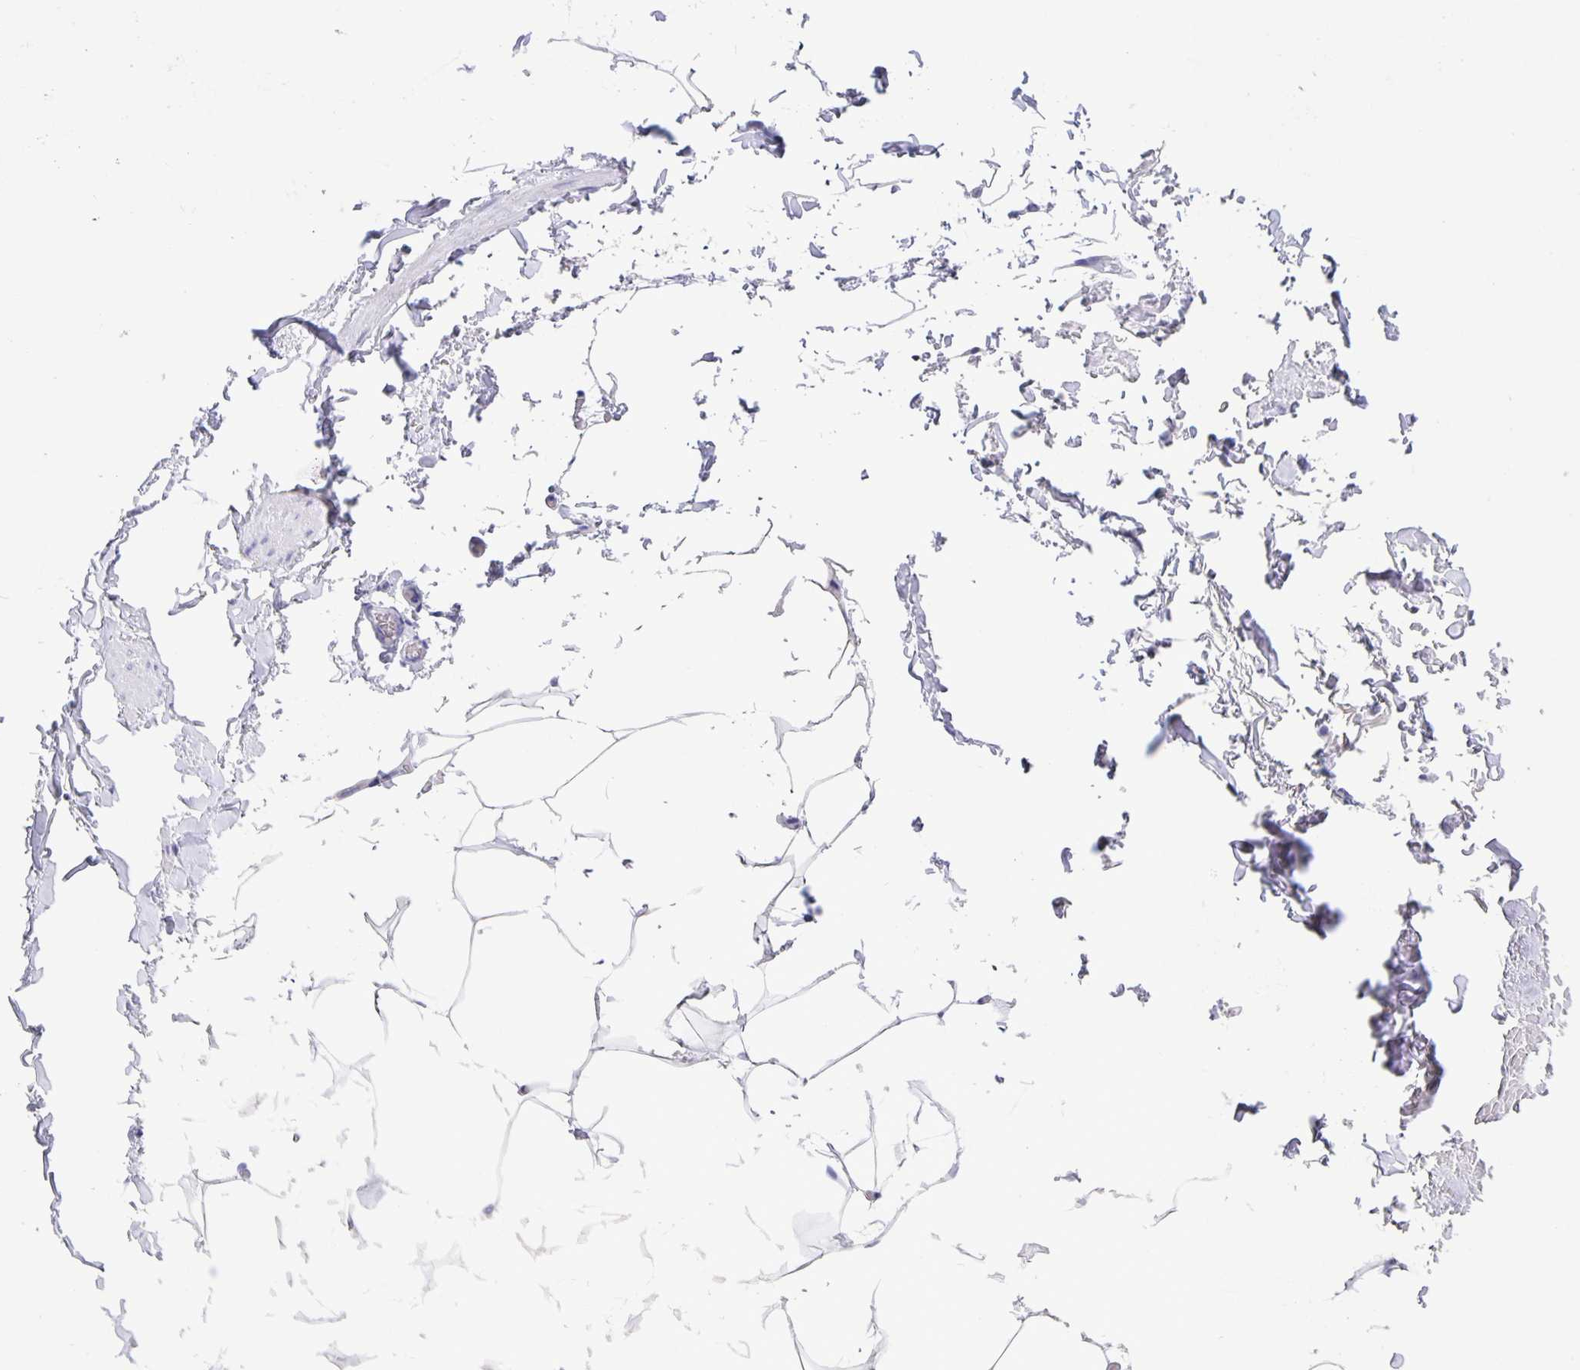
{"staining": {"intensity": "negative", "quantity": "none", "location": "none"}, "tissue": "adipose tissue", "cell_type": "Adipocytes", "image_type": "normal", "snomed": [{"axis": "morphology", "description": "Normal tissue, NOS"}, {"axis": "topography", "description": "Vascular tissue"}, {"axis": "topography", "description": "Peripheral nerve tissue"}], "caption": "Human adipose tissue stained for a protein using IHC demonstrates no expression in adipocytes.", "gene": "ERMN", "patient": {"sex": "male", "age": 41}}